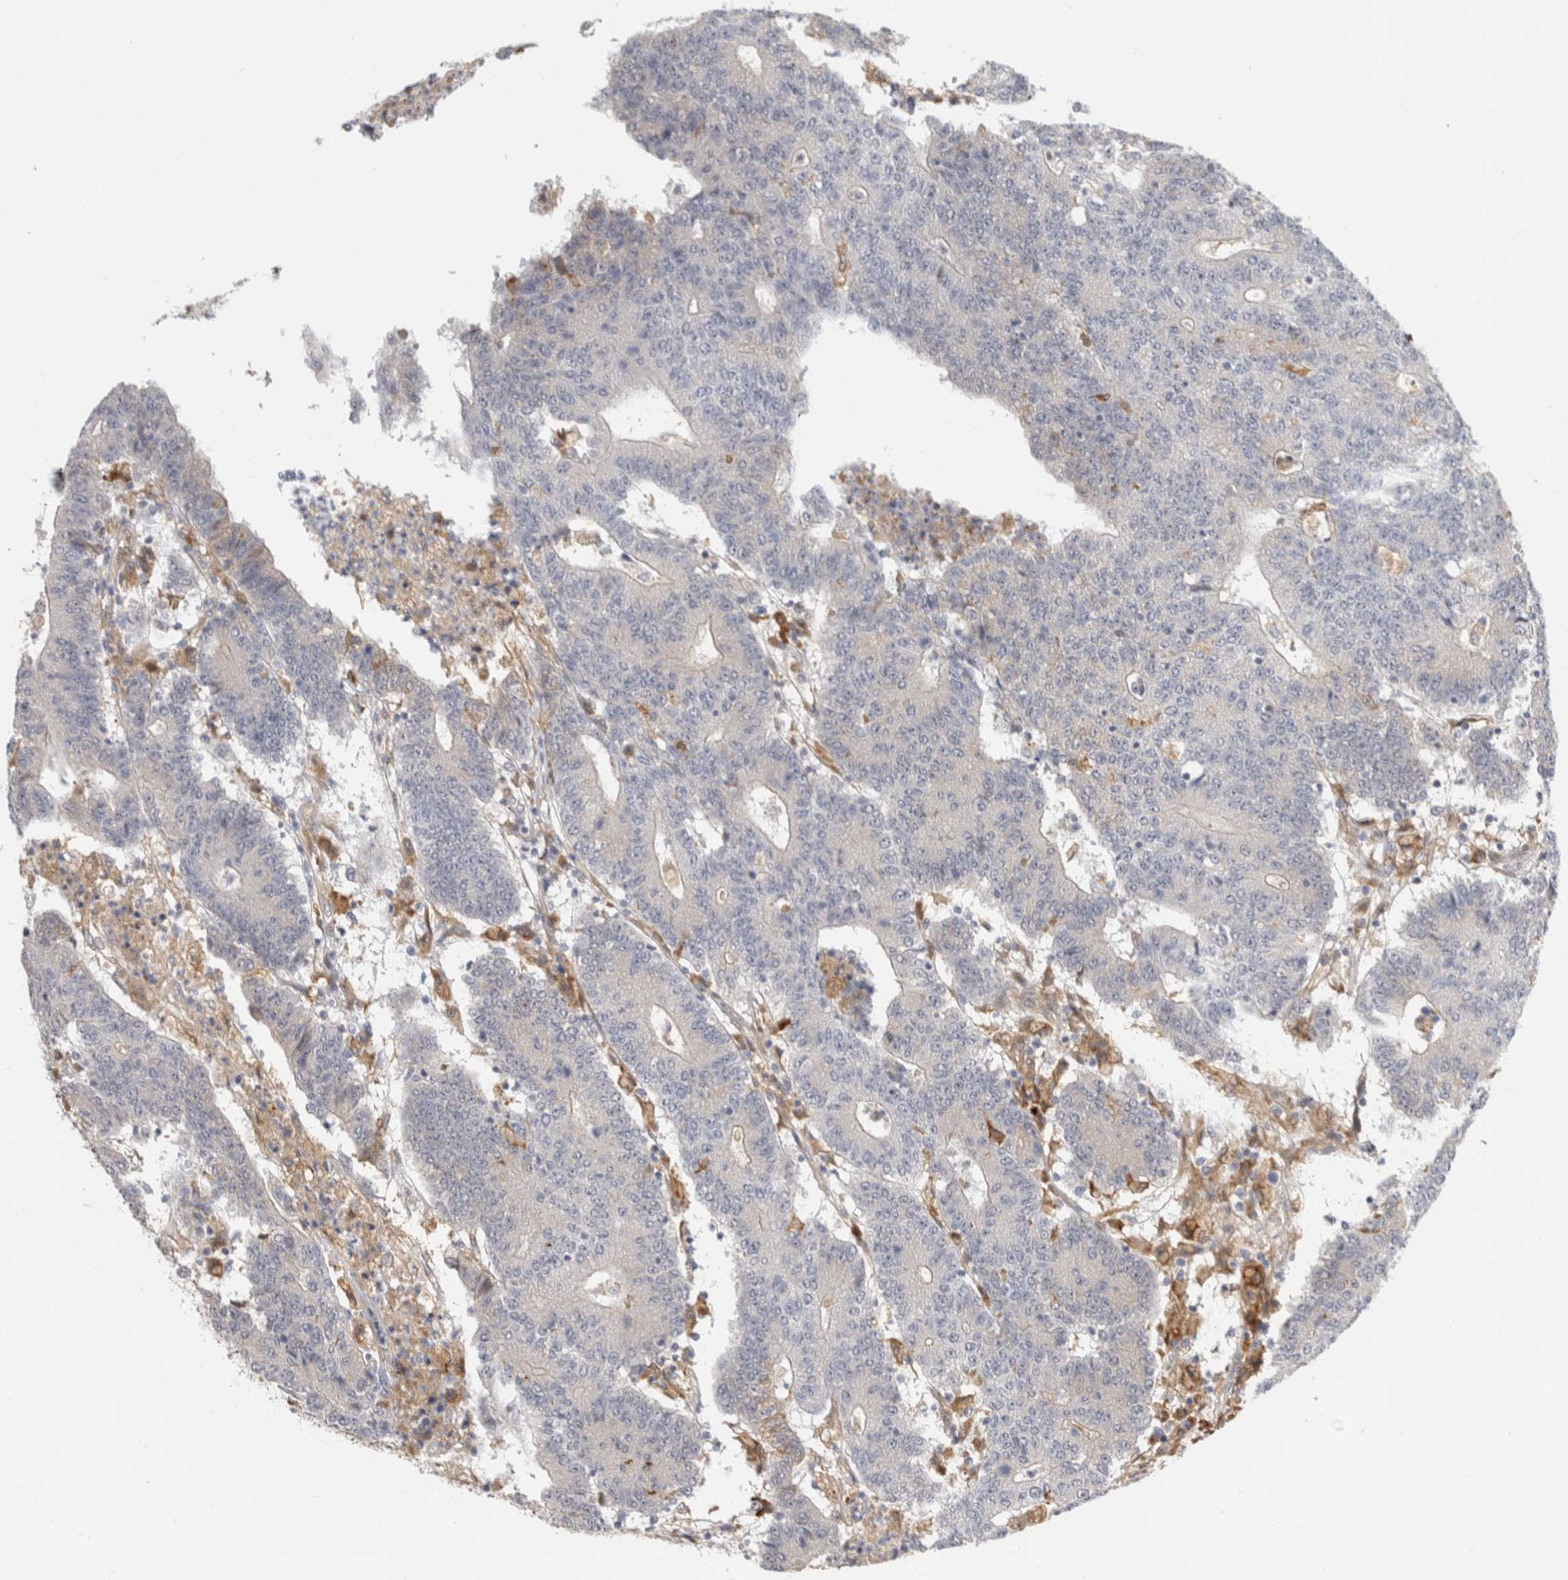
{"staining": {"intensity": "weak", "quantity": "25%-75%", "location": "cytoplasmic/membranous"}, "tissue": "colorectal cancer", "cell_type": "Tumor cells", "image_type": "cancer", "snomed": [{"axis": "morphology", "description": "Normal tissue, NOS"}, {"axis": "morphology", "description": "Adenocarcinoma, NOS"}, {"axis": "topography", "description": "Colon"}], "caption": "Protein positivity by immunohistochemistry (IHC) displays weak cytoplasmic/membranous staining in about 25%-75% of tumor cells in colorectal cancer.", "gene": "APOL2", "patient": {"sex": "female", "age": 75}}